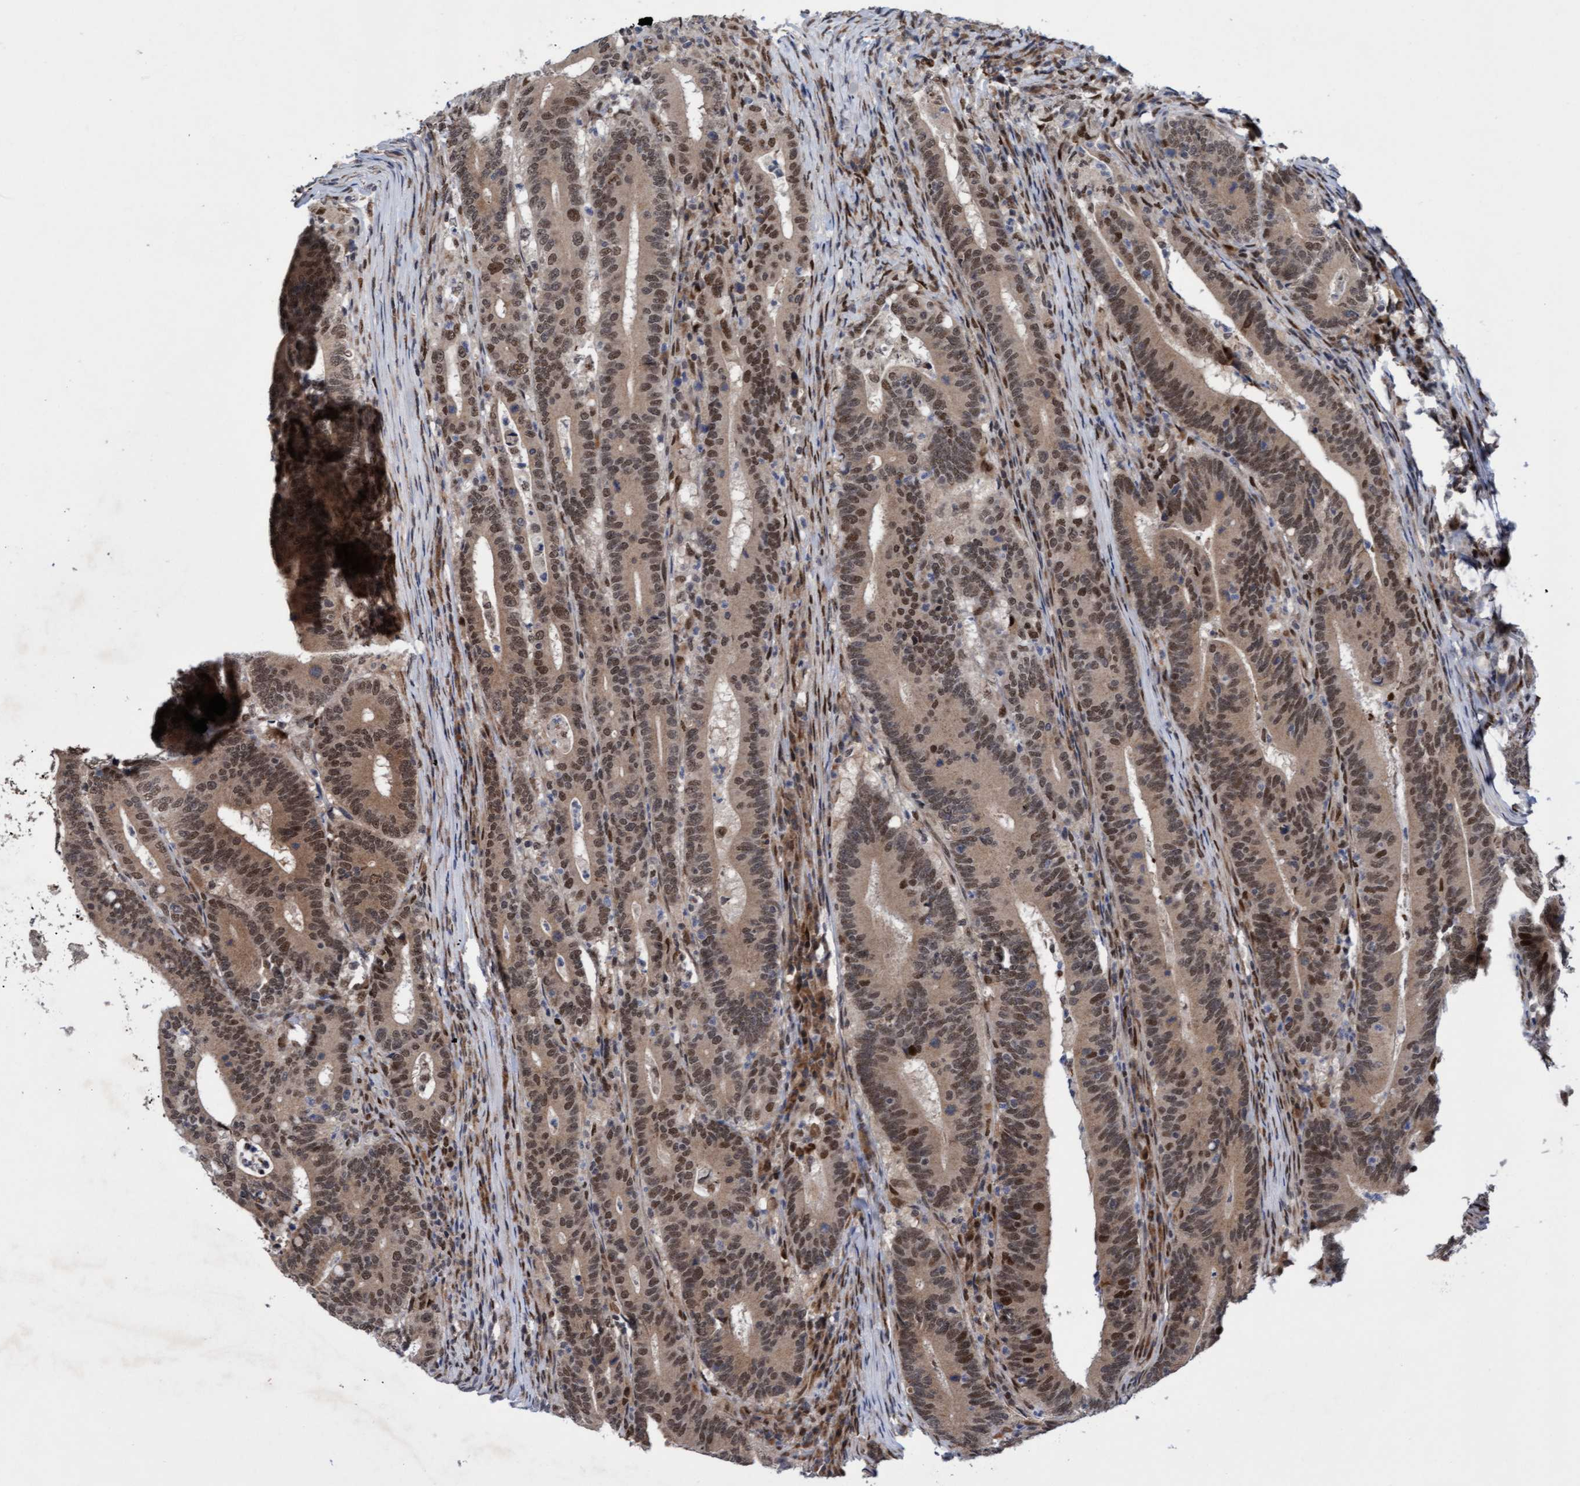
{"staining": {"intensity": "moderate", "quantity": ">75%", "location": "cytoplasmic/membranous,nuclear"}, "tissue": "colorectal cancer", "cell_type": "Tumor cells", "image_type": "cancer", "snomed": [{"axis": "morphology", "description": "Adenocarcinoma, NOS"}, {"axis": "topography", "description": "Colon"}], "caption": "Immunohistochemistry (IHC) micrograph of neoplastic tissue: colorectal adenocarcinoma stained using immunohistochemistry (IHC) reveals medium levels of moderate protein expression localized specifically in the cytoplasmic/membranous and nuclear of tumor cells, appearing as a cytoplasmic/membranous and nuclear brown color.", "gene": "TANC2", "patient": {"sex": "female", "age": 66}}